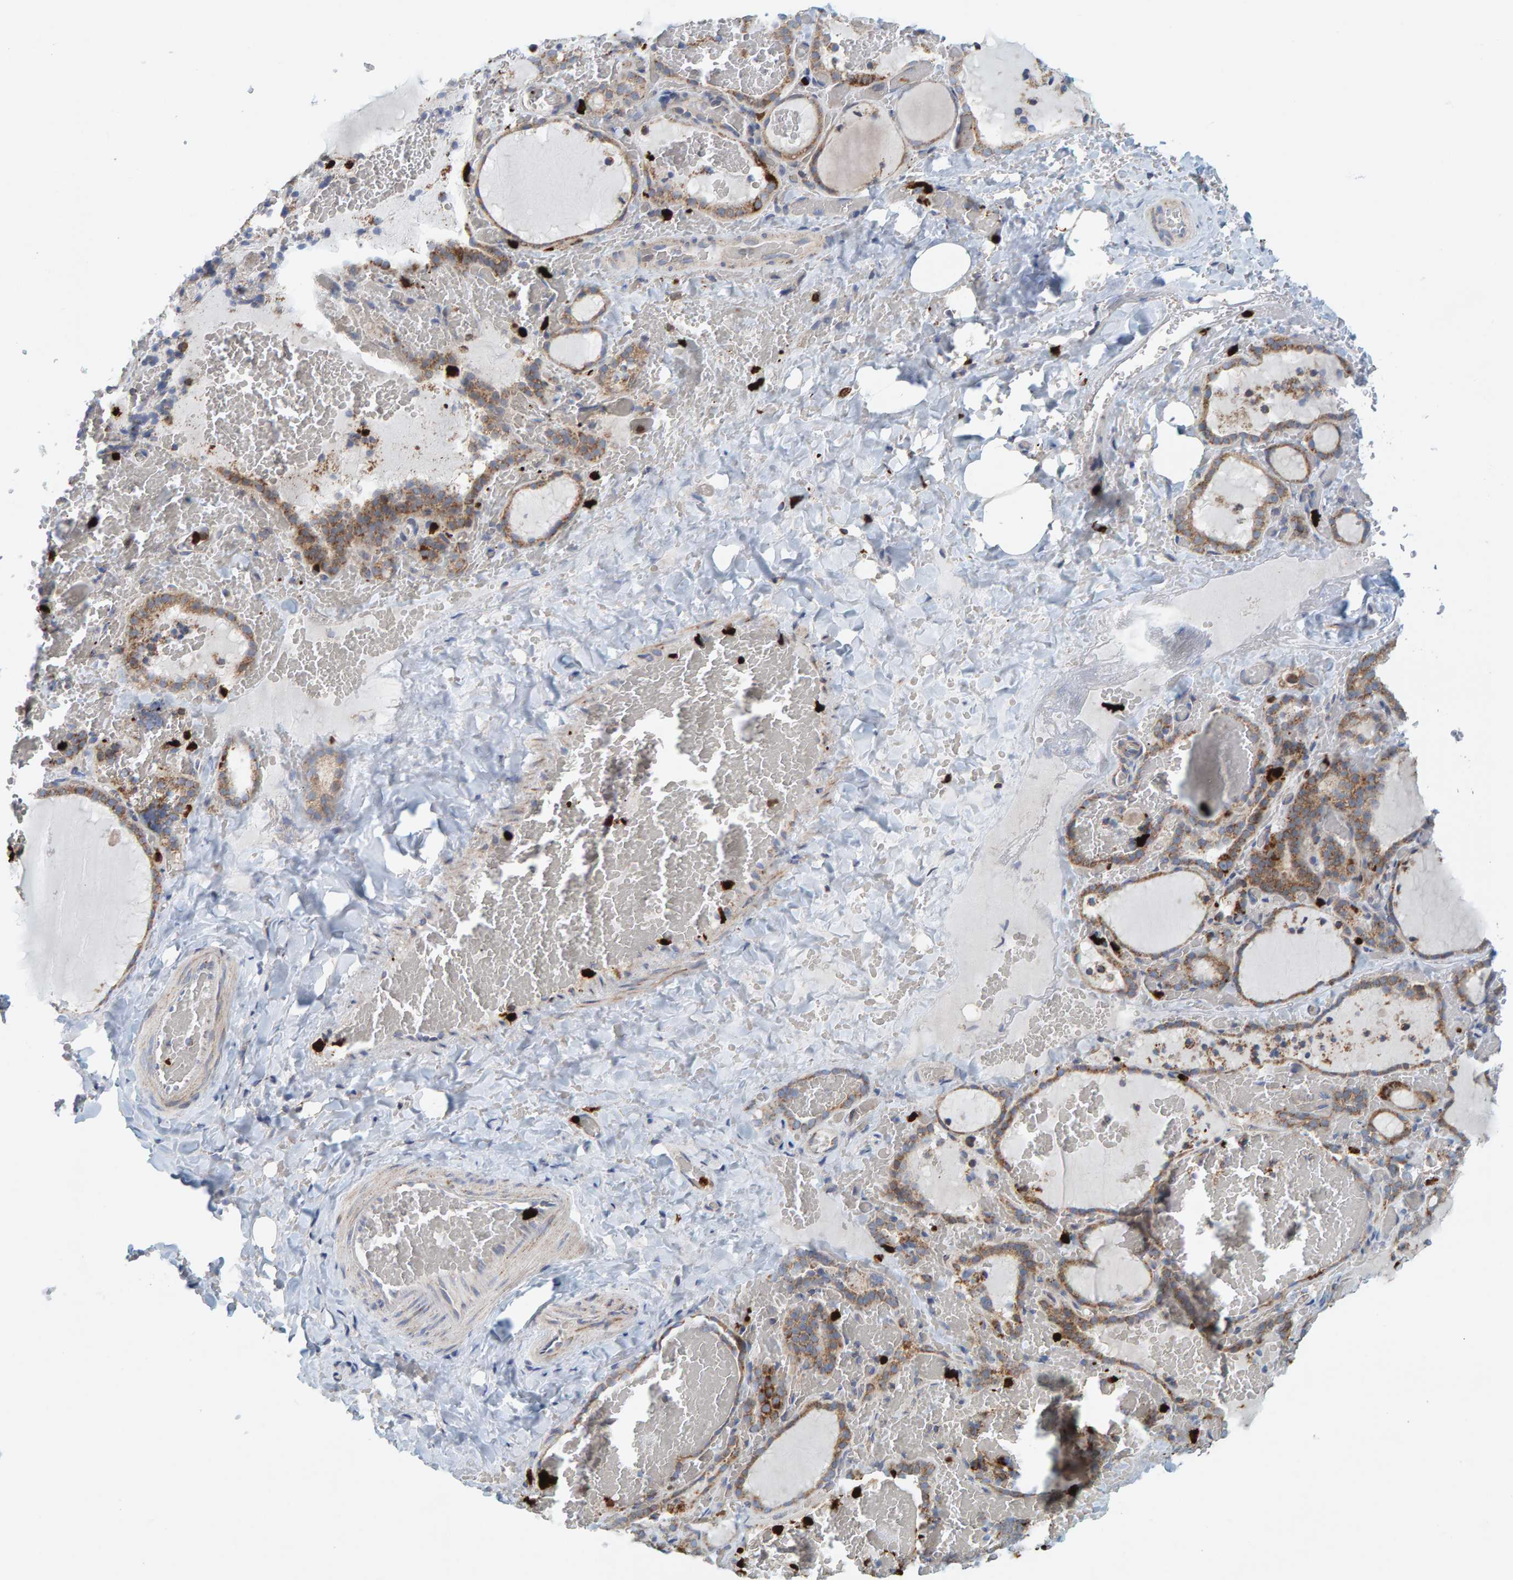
{"staining": {"intensity": "strong", "quantity": "25%-75%", "location": "cytoplasmic/membranous"}, "tissue": "thyroid gland", "cell_type": "Glandular cells", "image_type": "normal", "snomed": [{"axis": "morphology", "description": "Normal tissue, NOS"}, {"axis": "topography", "description": "Thyroid gland"}], "caption": "This is a micrograph of immunohistochemistry staining of benign thyroid gland, which shows strong expression in the cytoplasmic/membranous of glandular cells.", "gene": "B9D1", "patient": {"sex": "female", "age": 22}}